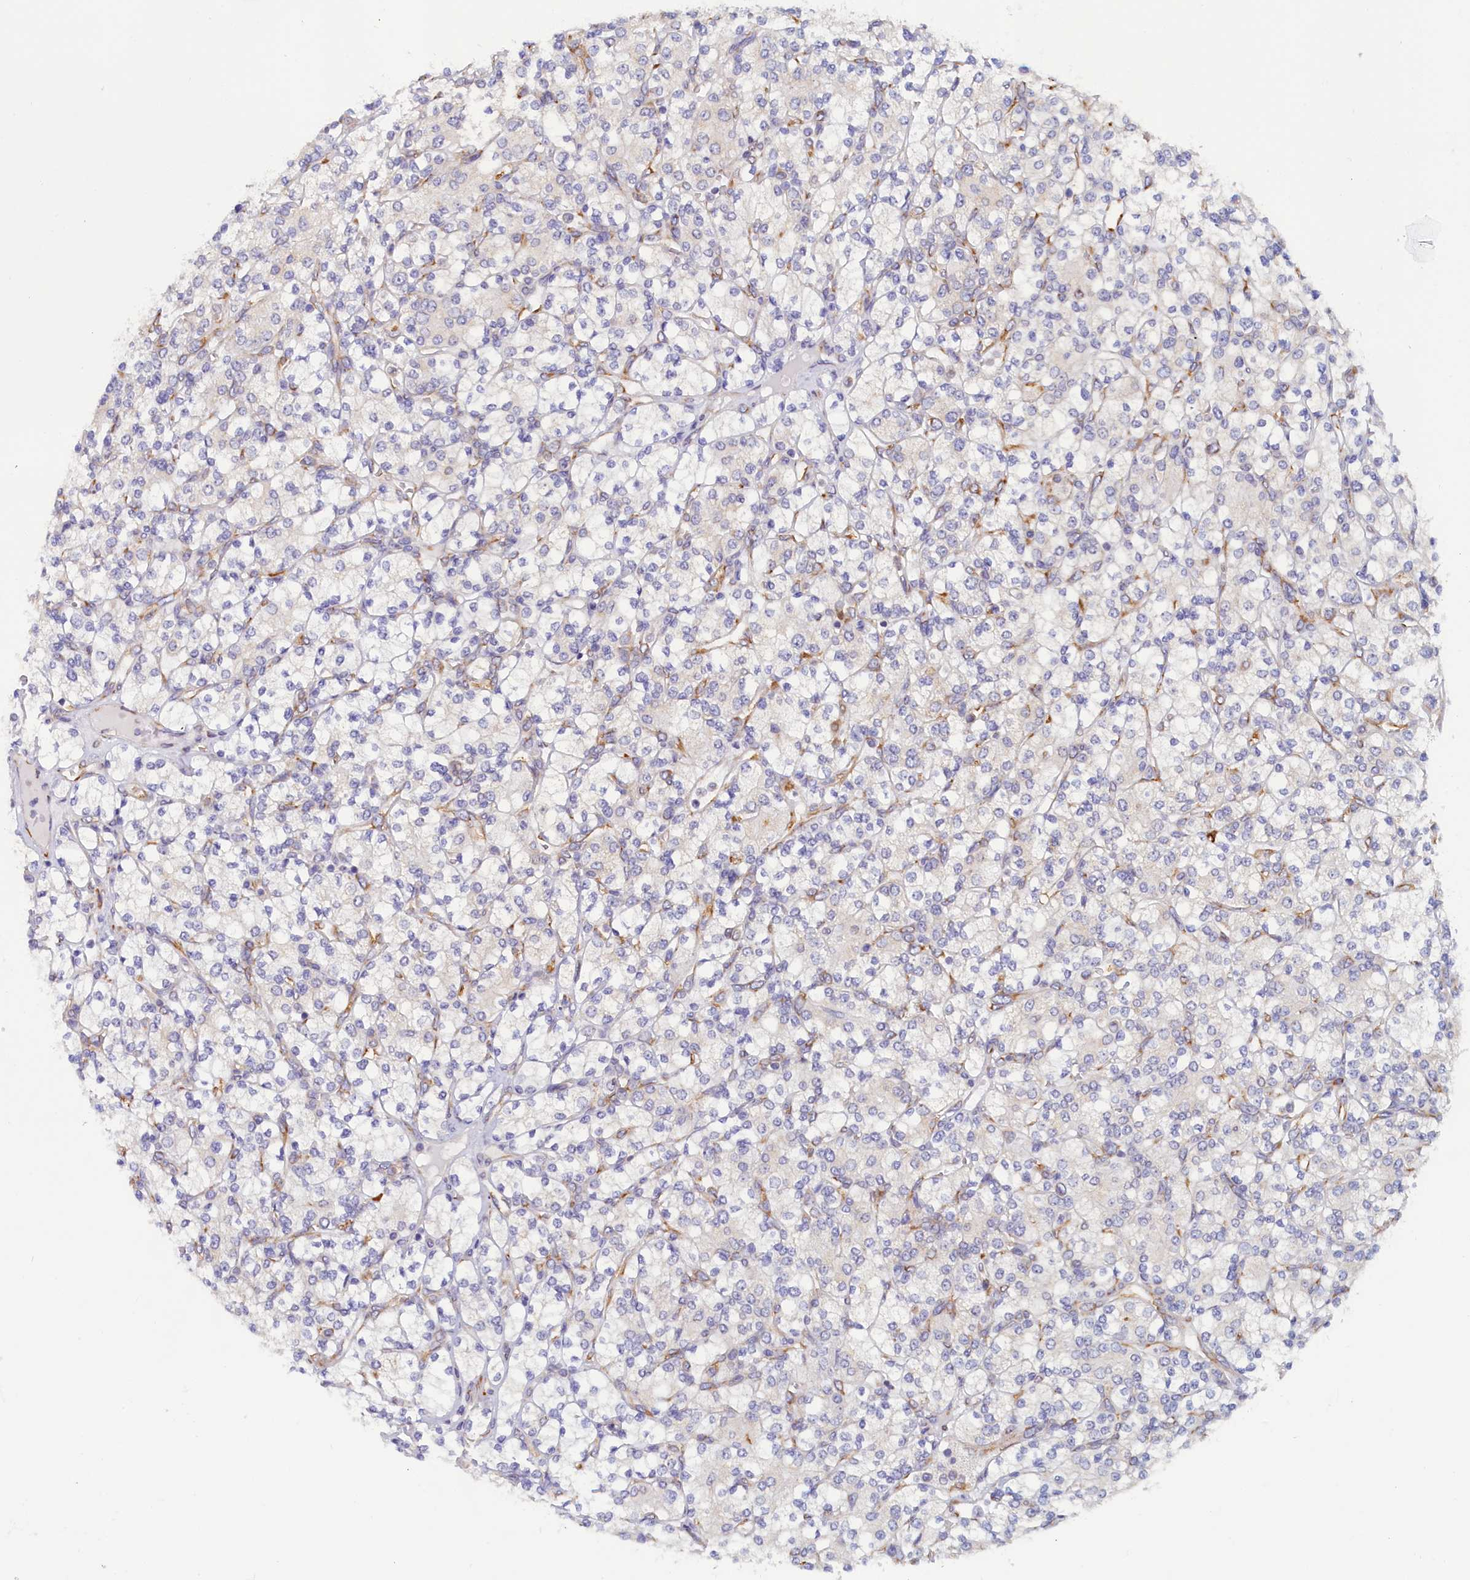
{"staining": {"intensity": "negative", "quantity": "none", "location": "none"}, "tissue": "renal cancer", "cell_type": "Tumor cells", "image_type": "cancer", "snomed": [{"axis": "morphology", "description": "Adenocarcinoma, NOS"}, {"axis": "topography", "description": "Kidney"}], "caption": "Immunohistochemical staining of renal cancer (adenocarcinoma) reveals no significant staining in tumor cells.", "gene": "CCDC68", "patient": {"sex": "male", "age": 77}}